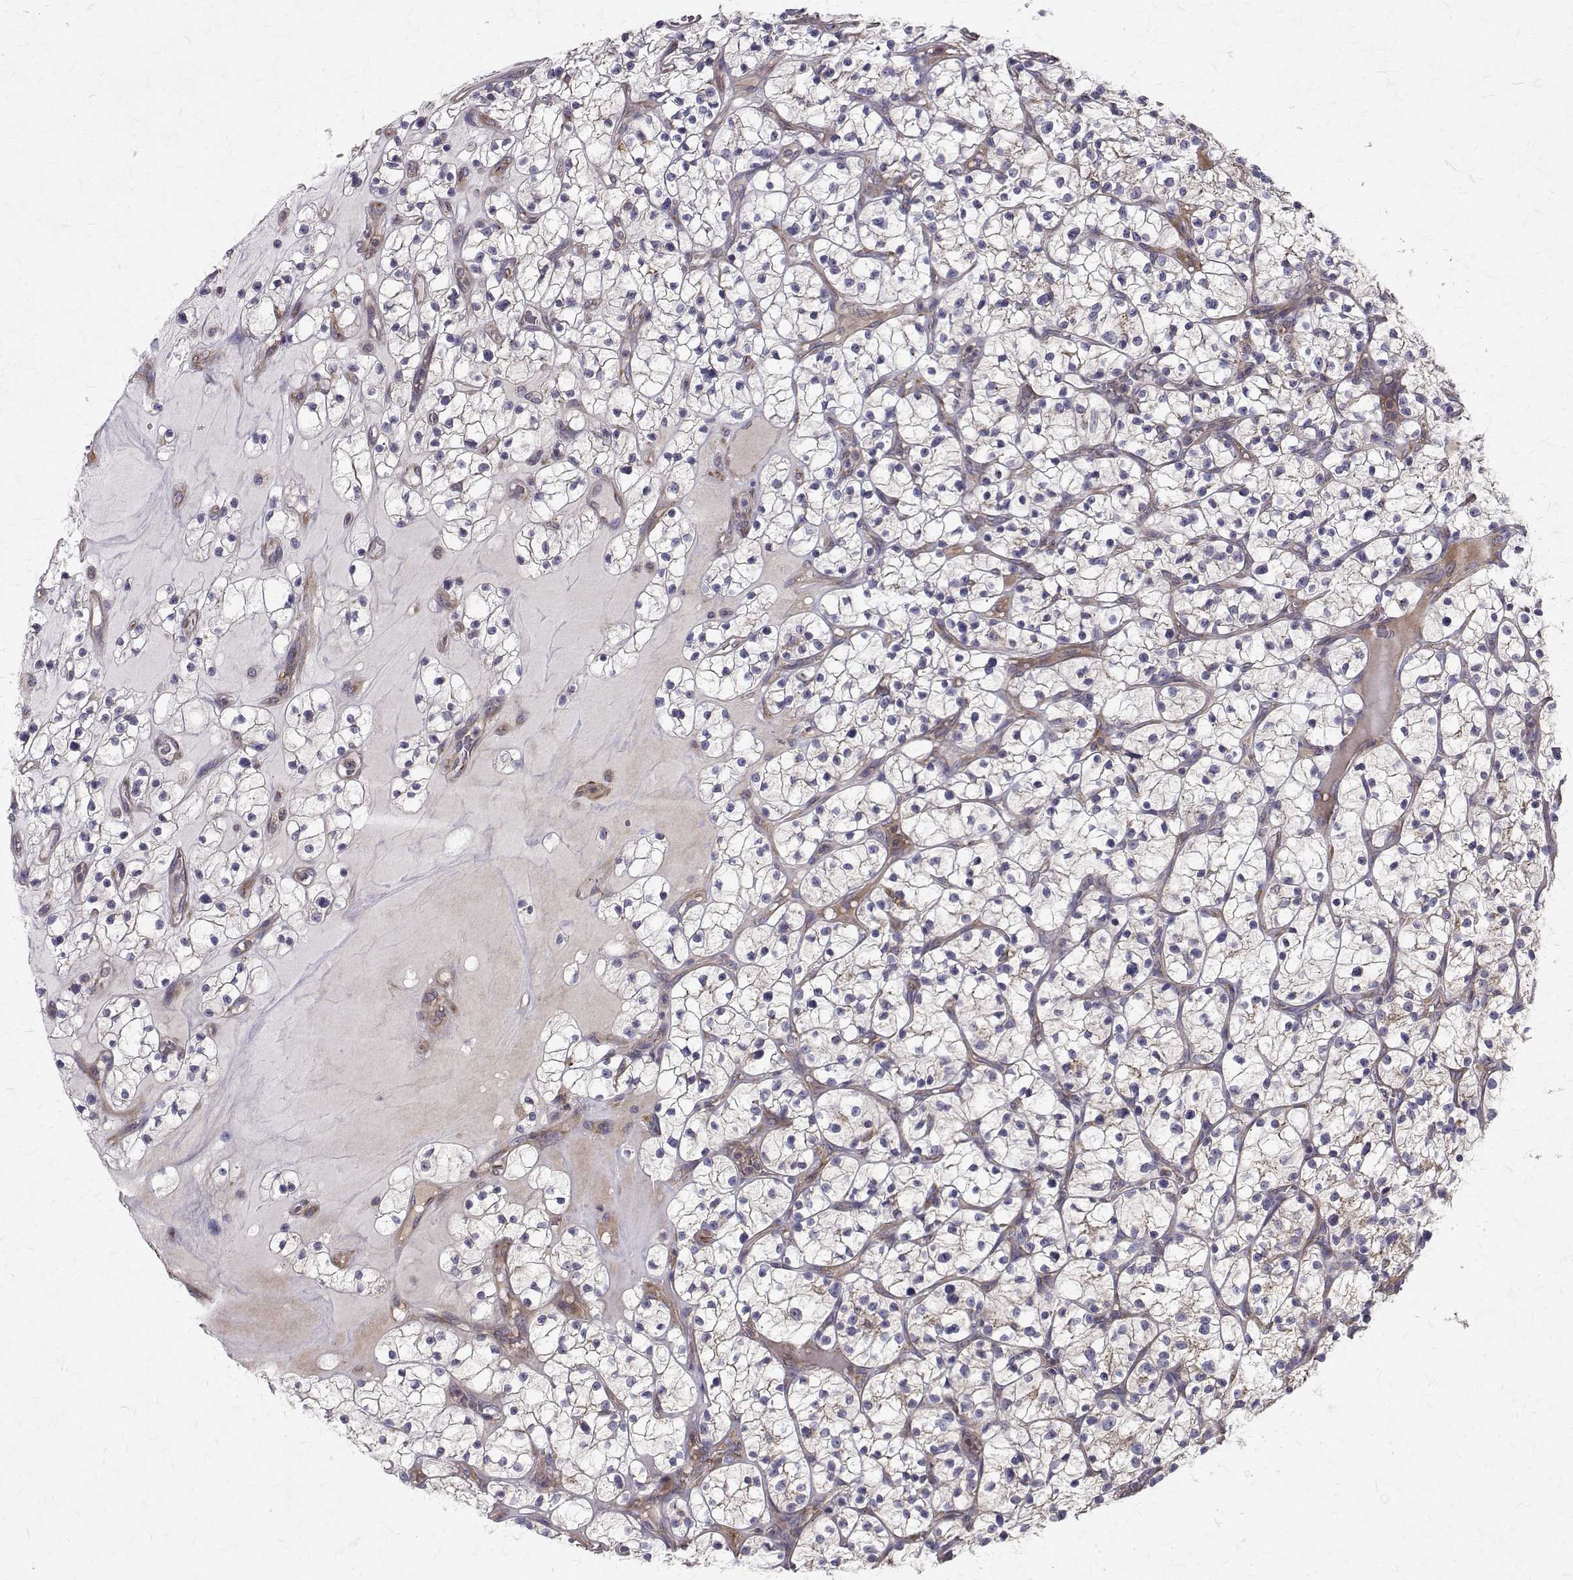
{"staining": {"intensity": "weak", "quantity": "<25%", "location": "cytoplasmic/membranous"}, "tissue": "renal cancer", "cell_type": "Tumor cells", "image_type": "cancer", "snomed": [{"axis": "morphology", "description": "Adenocarcinoma, NOS"}, {"axis": "topography", "description": "Kidney"}], "caption": "An IHC image of renal adenocarcinoma is shown. There is no staining in tumor cells of renal adenocarcinoma.", "gene": "ARFGAP1", "patient": {"sex": "female", "age": 64}}